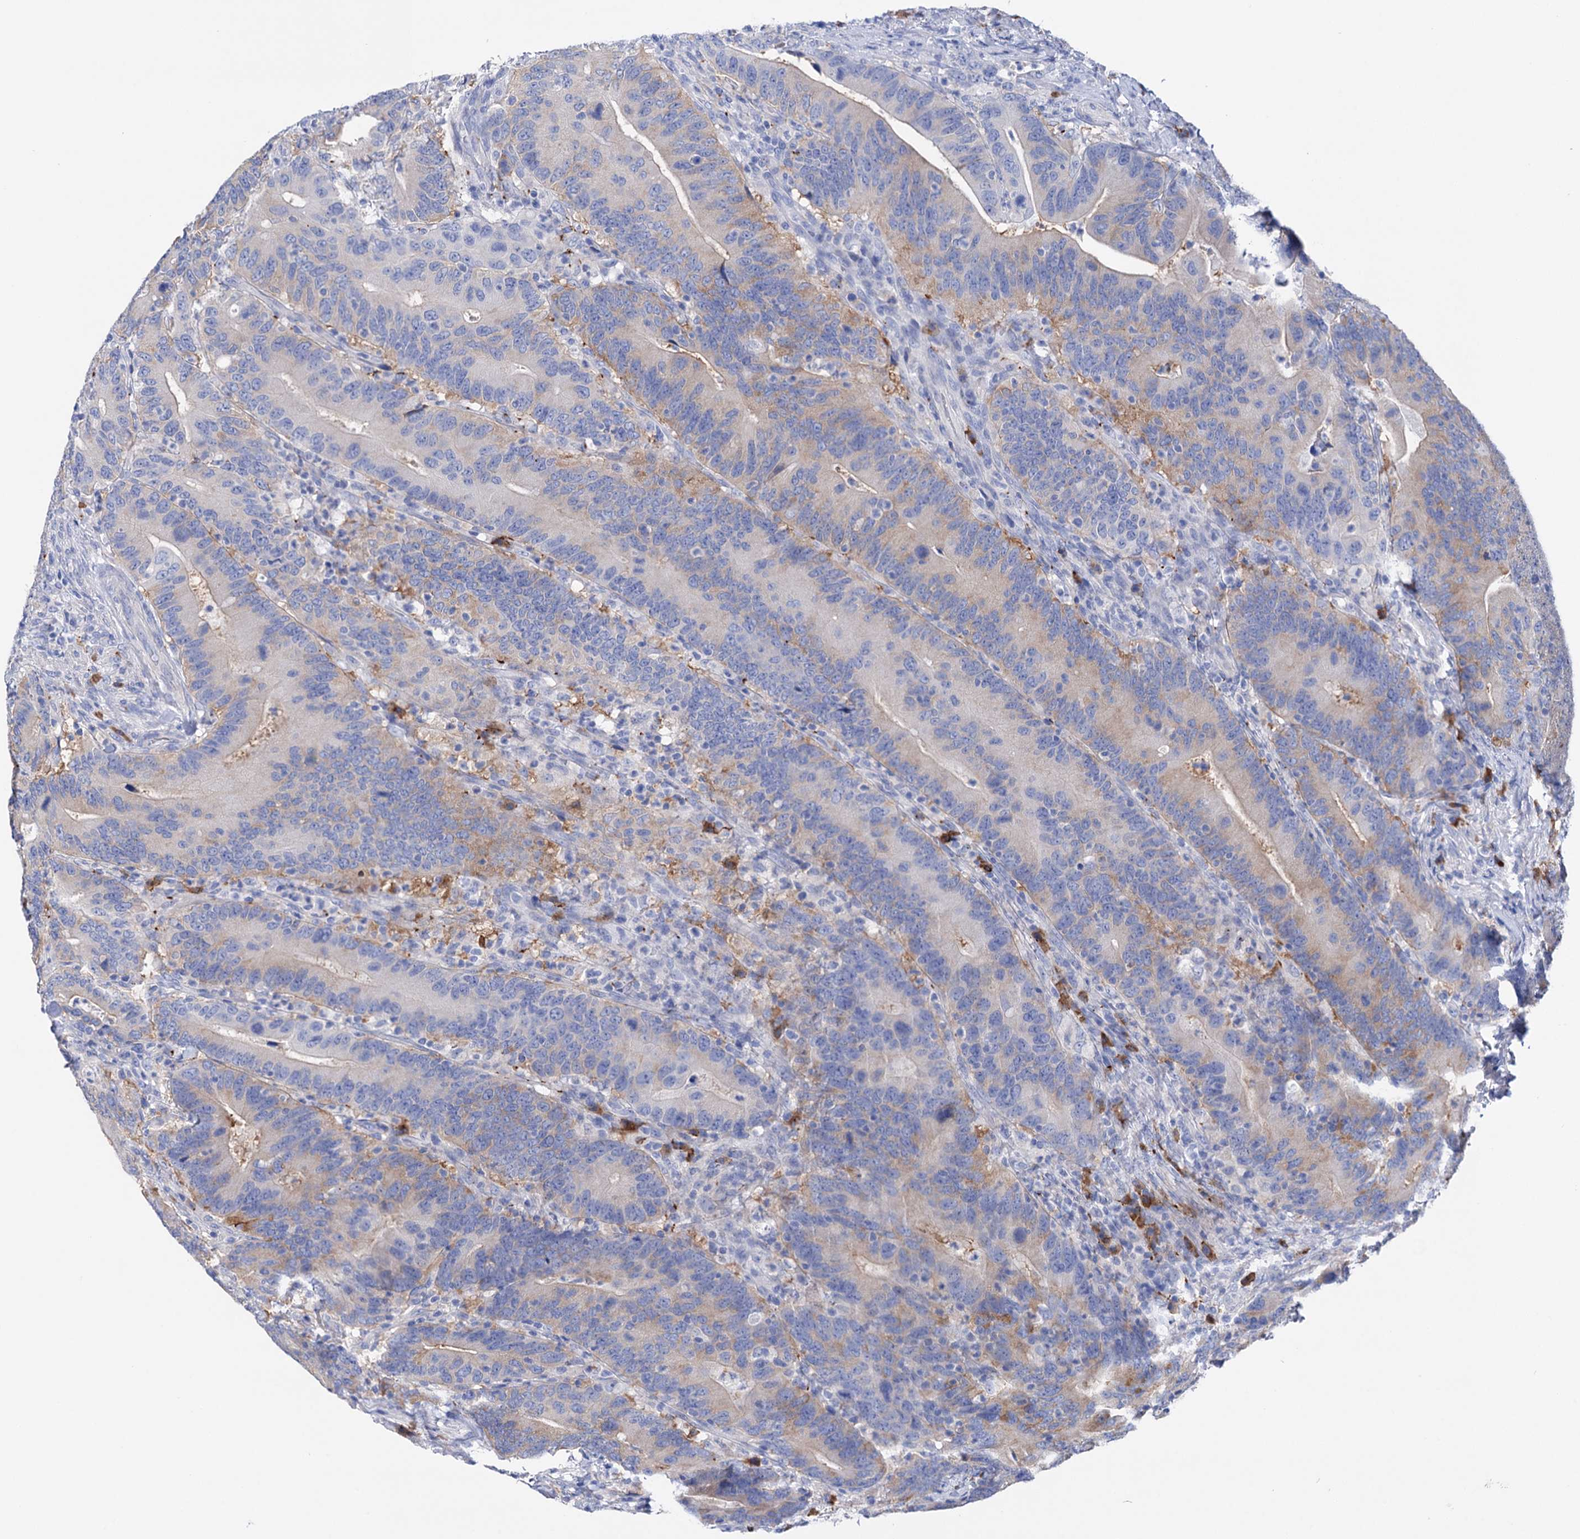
{"staining": {"intensity": "weak", "quantity": "<25%", "location": "cytoplasmic/membranous"}, "tissue": "colorectal cancer", "cell_type": "Tumor cells", "image_type": "cancer", "snomed": [{"axis": "morphology", "description": "Adenocarcinoma, NOS"}, {"axis": "topography", "description": "Colon"}], "caption": "The image demonstrates no staining of tumor cells in colorectal cancer.", "gene": "BBS4", "patient": {"sex": "female", "age": 66}}